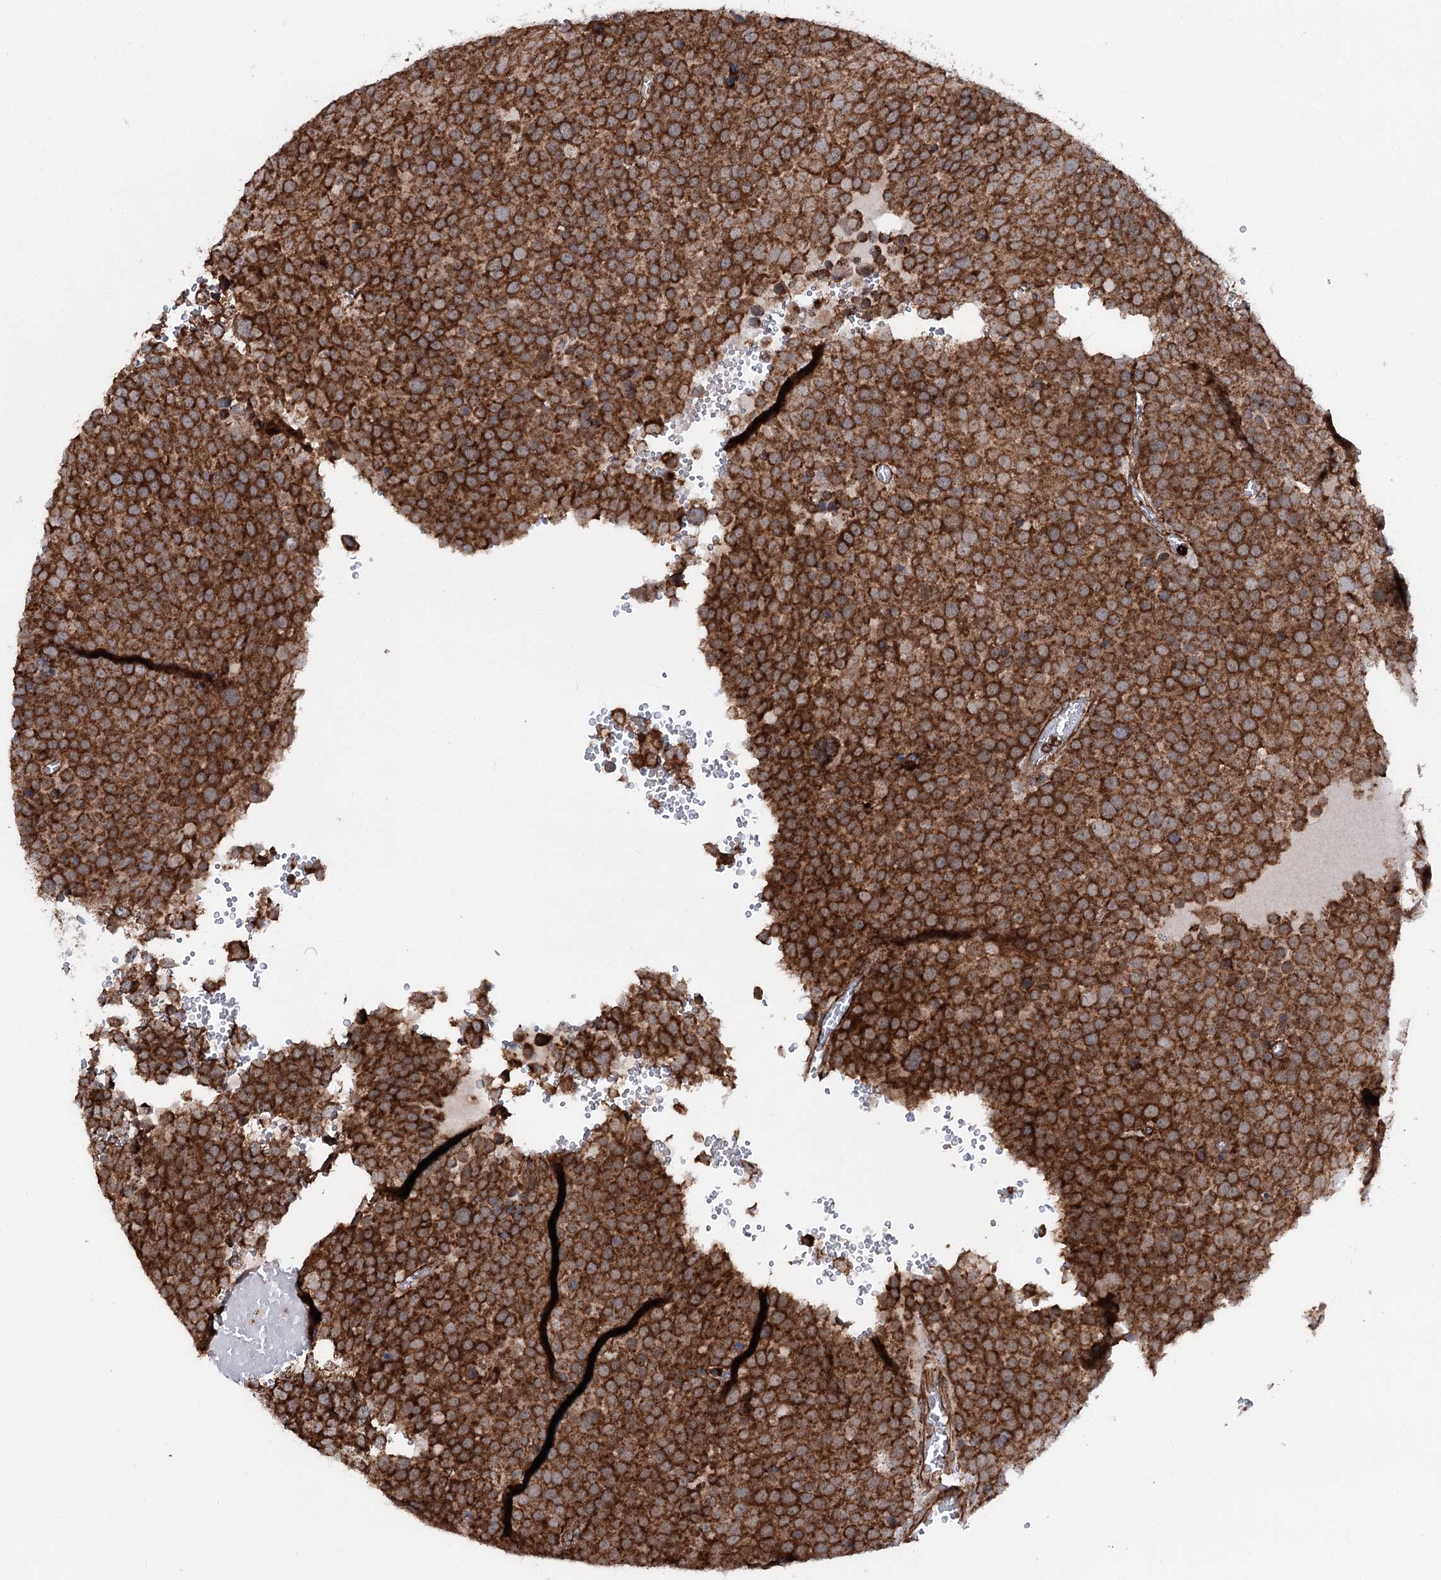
{"staining": {"intensity": "strong", "quantity": ">75%", "location": "cytoplasmic/membranous"}, "tissue": "testis cancer", "cell_type": "Tumor cells", "image_type": "cancer", "snomed": [{"axis": "morphology", "description": "Seminoma, NOS"}, {"axis": "topography", "description": "Testis"}], "caption": "The micrograph exhibits staining of testis cancer (seminoma), revealing strong cytoplasmic/membranous protein staining (brown color) within tumor cells. Nuclei are stained in blue.", "gene": "FGFR1OP2", "patient": {"sex": "male", "age": 71}}